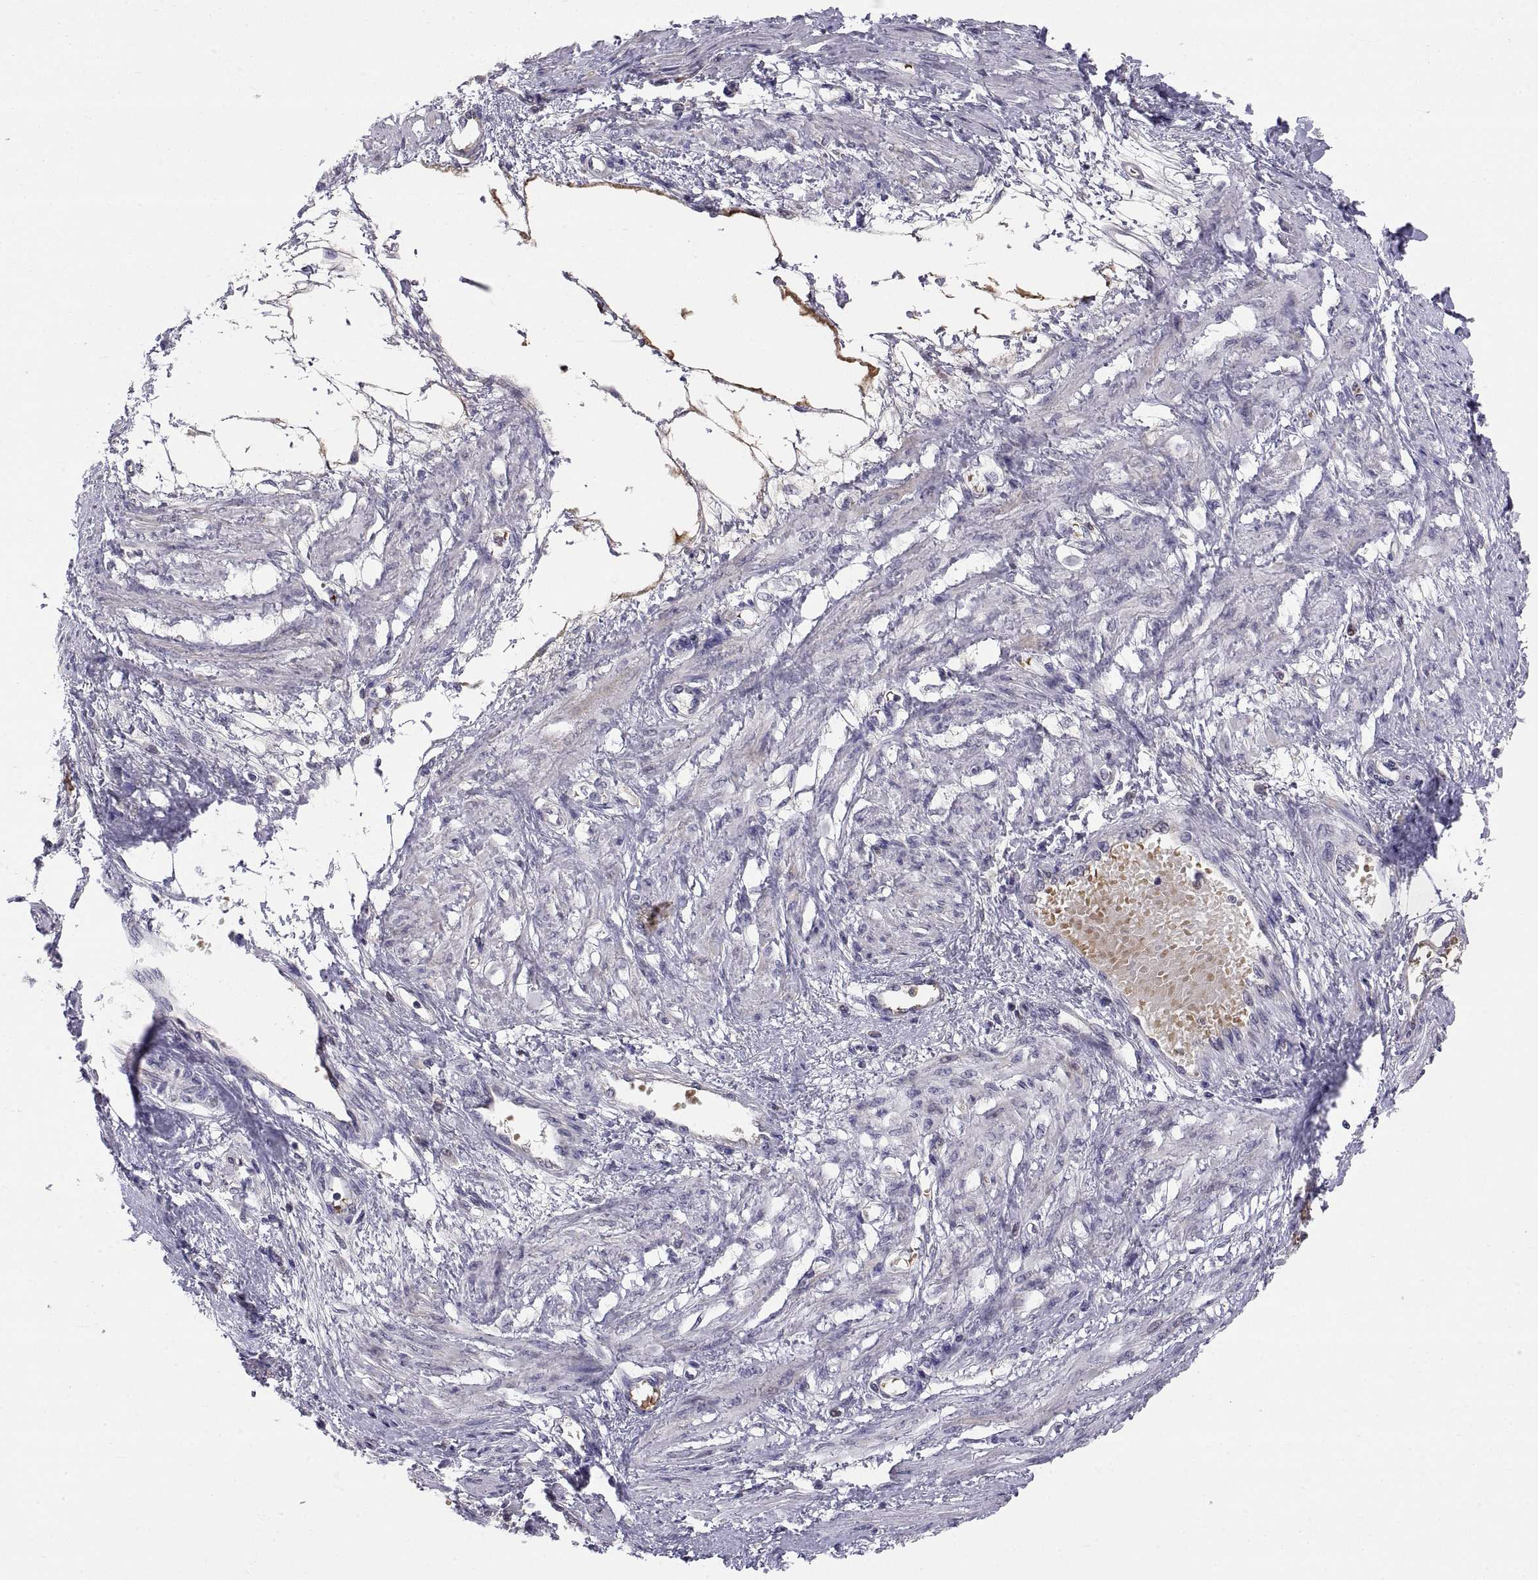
{"staining": {"intensity": "negative", "quantity": "none", "location": "none"}, "tissue": "smooth muscle", "cell_type": "Smooth muscle cells", "image_type": "normal", "snomed": [{"axis": "morphology", "description": "Normal tissue, NOS"}, {"axis": "topography", "description": "Smooth muscle"}, {"axis": "topography", "description": "Uterus"}], "caption": "The immunohistochemistry histopathology image has no significant staining in smooth muscle cells of smooth muscle.", "gene": "PKP1", "patient": {"sex": "female", "age": 39}}